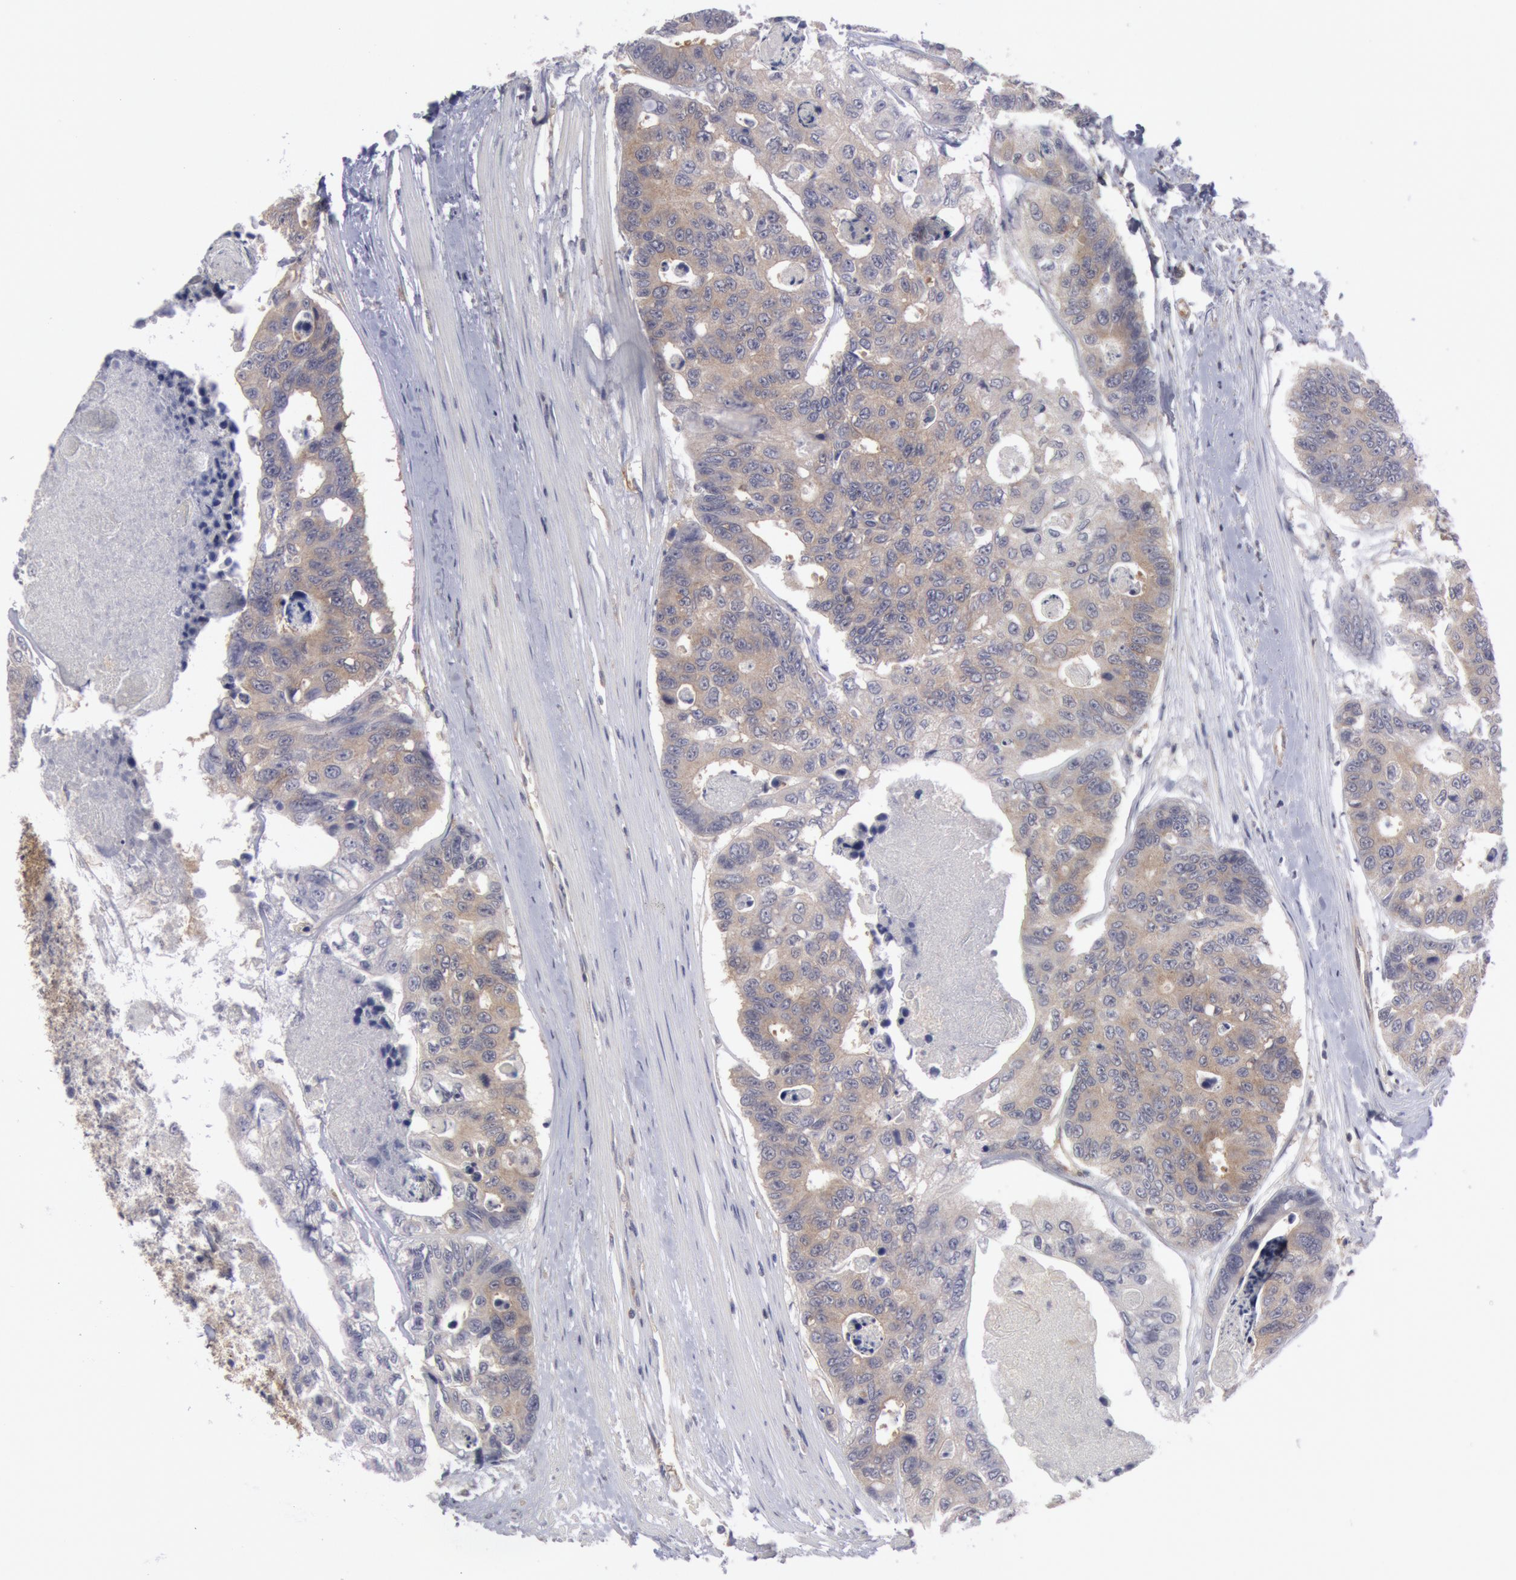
{"staining": {"intensity": "weak", "quantity": ">75%", "location": "cytoplasmic/membranous"}, "tissue": "colorectal cancer", "cell_type": "Tumor cells", "image_type": "cancer", "snomed": [{"axis": "morphology", "description": "Adenocarcinoma, NOS"}, {"axis": "topography", "description": "Colon"}], "caption": "A photomicrograph of human colorectal adenocarcinoma stained for a protein exhibits weak cytoplasmic/membranous brown staining in tumor cells. (Stains: DAB (3,3'-diaminobenzidine) in brown, nuclei in blue, Microscopy: brightfield microscopy at high magnification).", "gene": "IKBKB", "patient": {"sex": "female", "age": 86}}